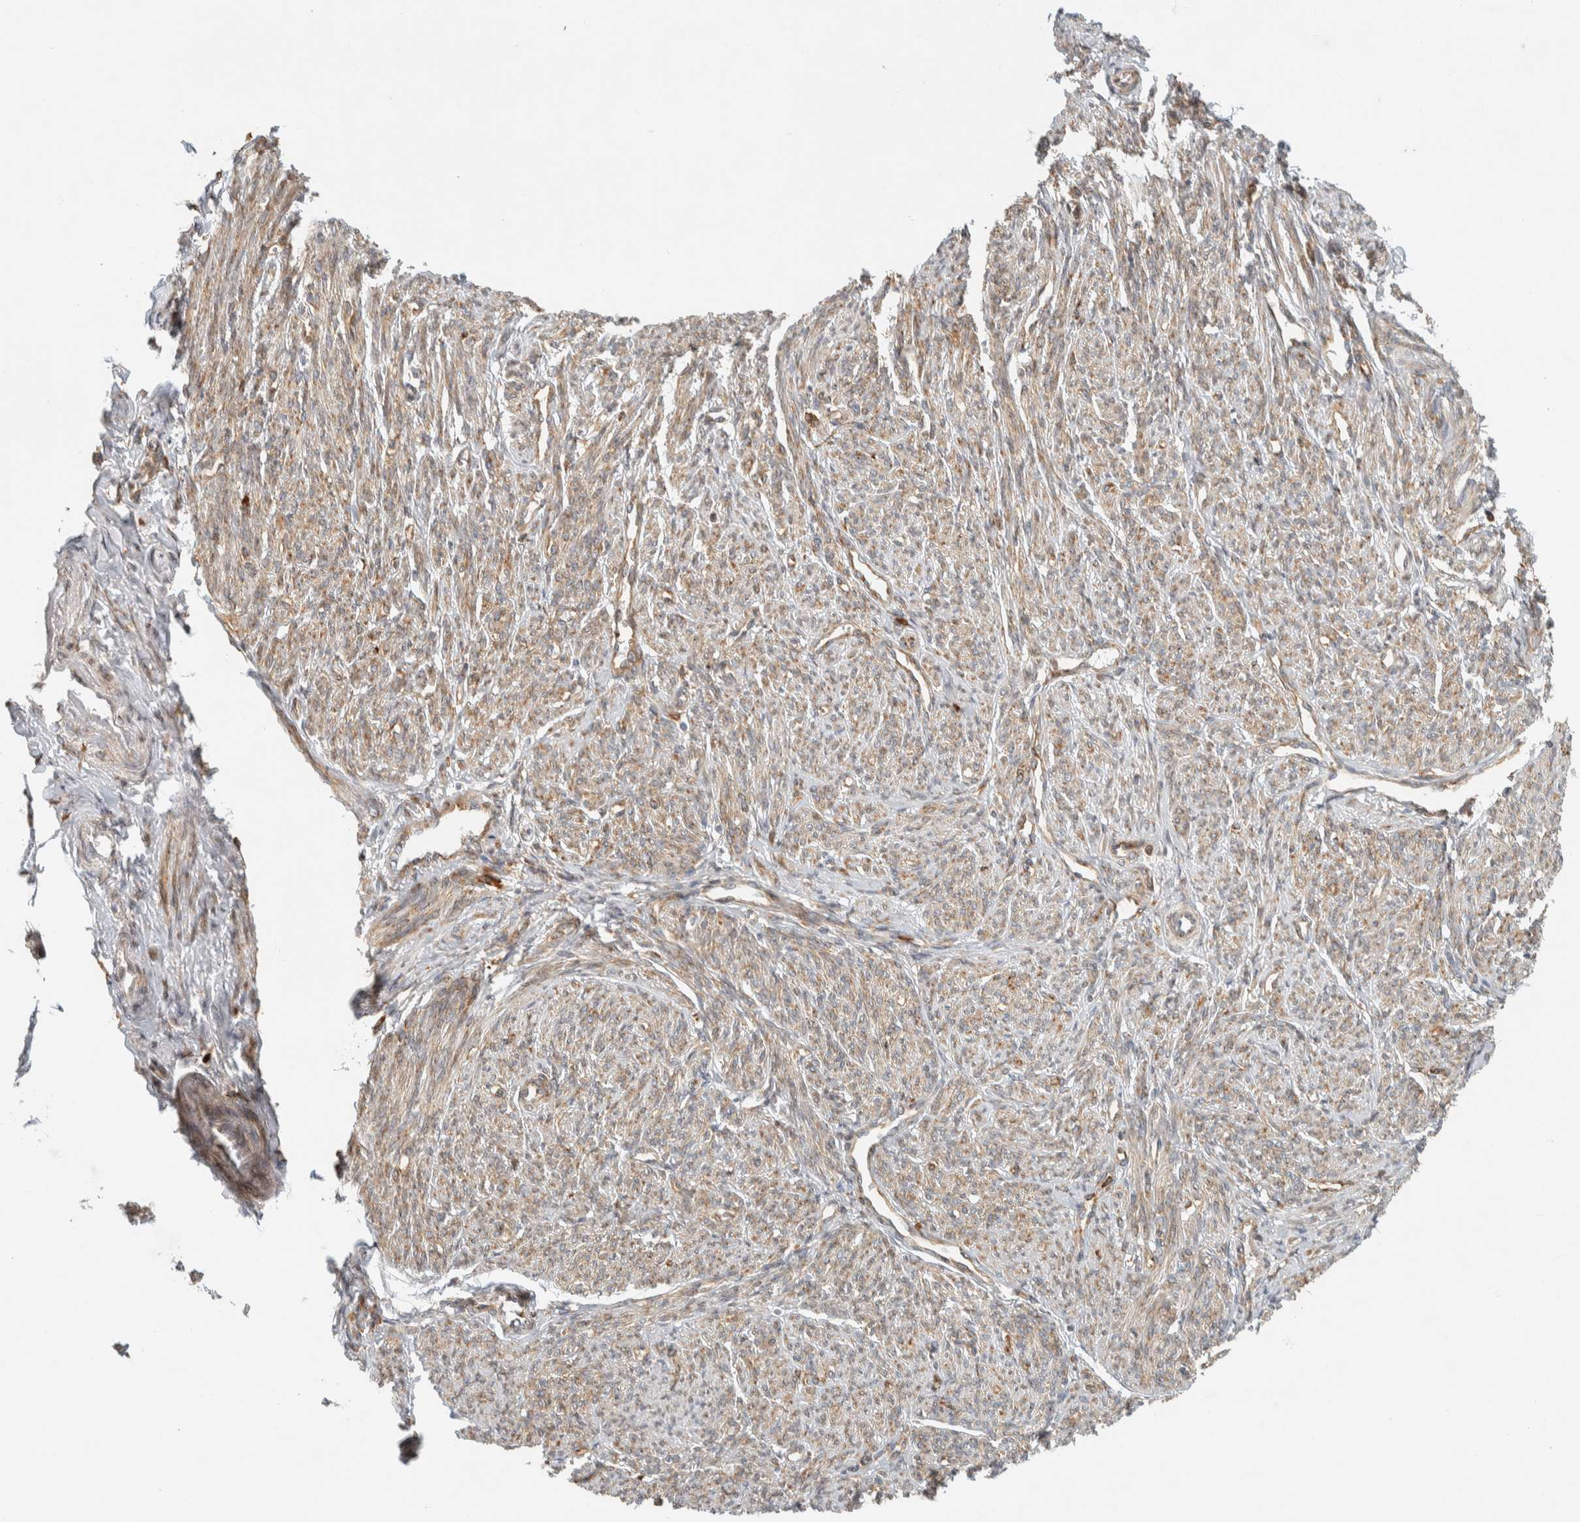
{"staining": {"intensity": "weak", "quantity": ">75%", "location": "cytoplasmic/membranous,nuclear"}, "tissue": "smooth muscle", "cell_type": "Smooth muscle cells", "image_type": "normal", "snomed": [{"axis": "morphology", "description": "Normal tissue, NOS"}, {"axis": "topography", "description": "Smooth muscle"}], "caption": "A brown stain shows weak cytoplasmic/membranous,nuclear expression of a protein in smooth muscle cells of benign human smooth muscle.", "gene": "LLGL2", "patient": {"sex": "female", "age": 65}}